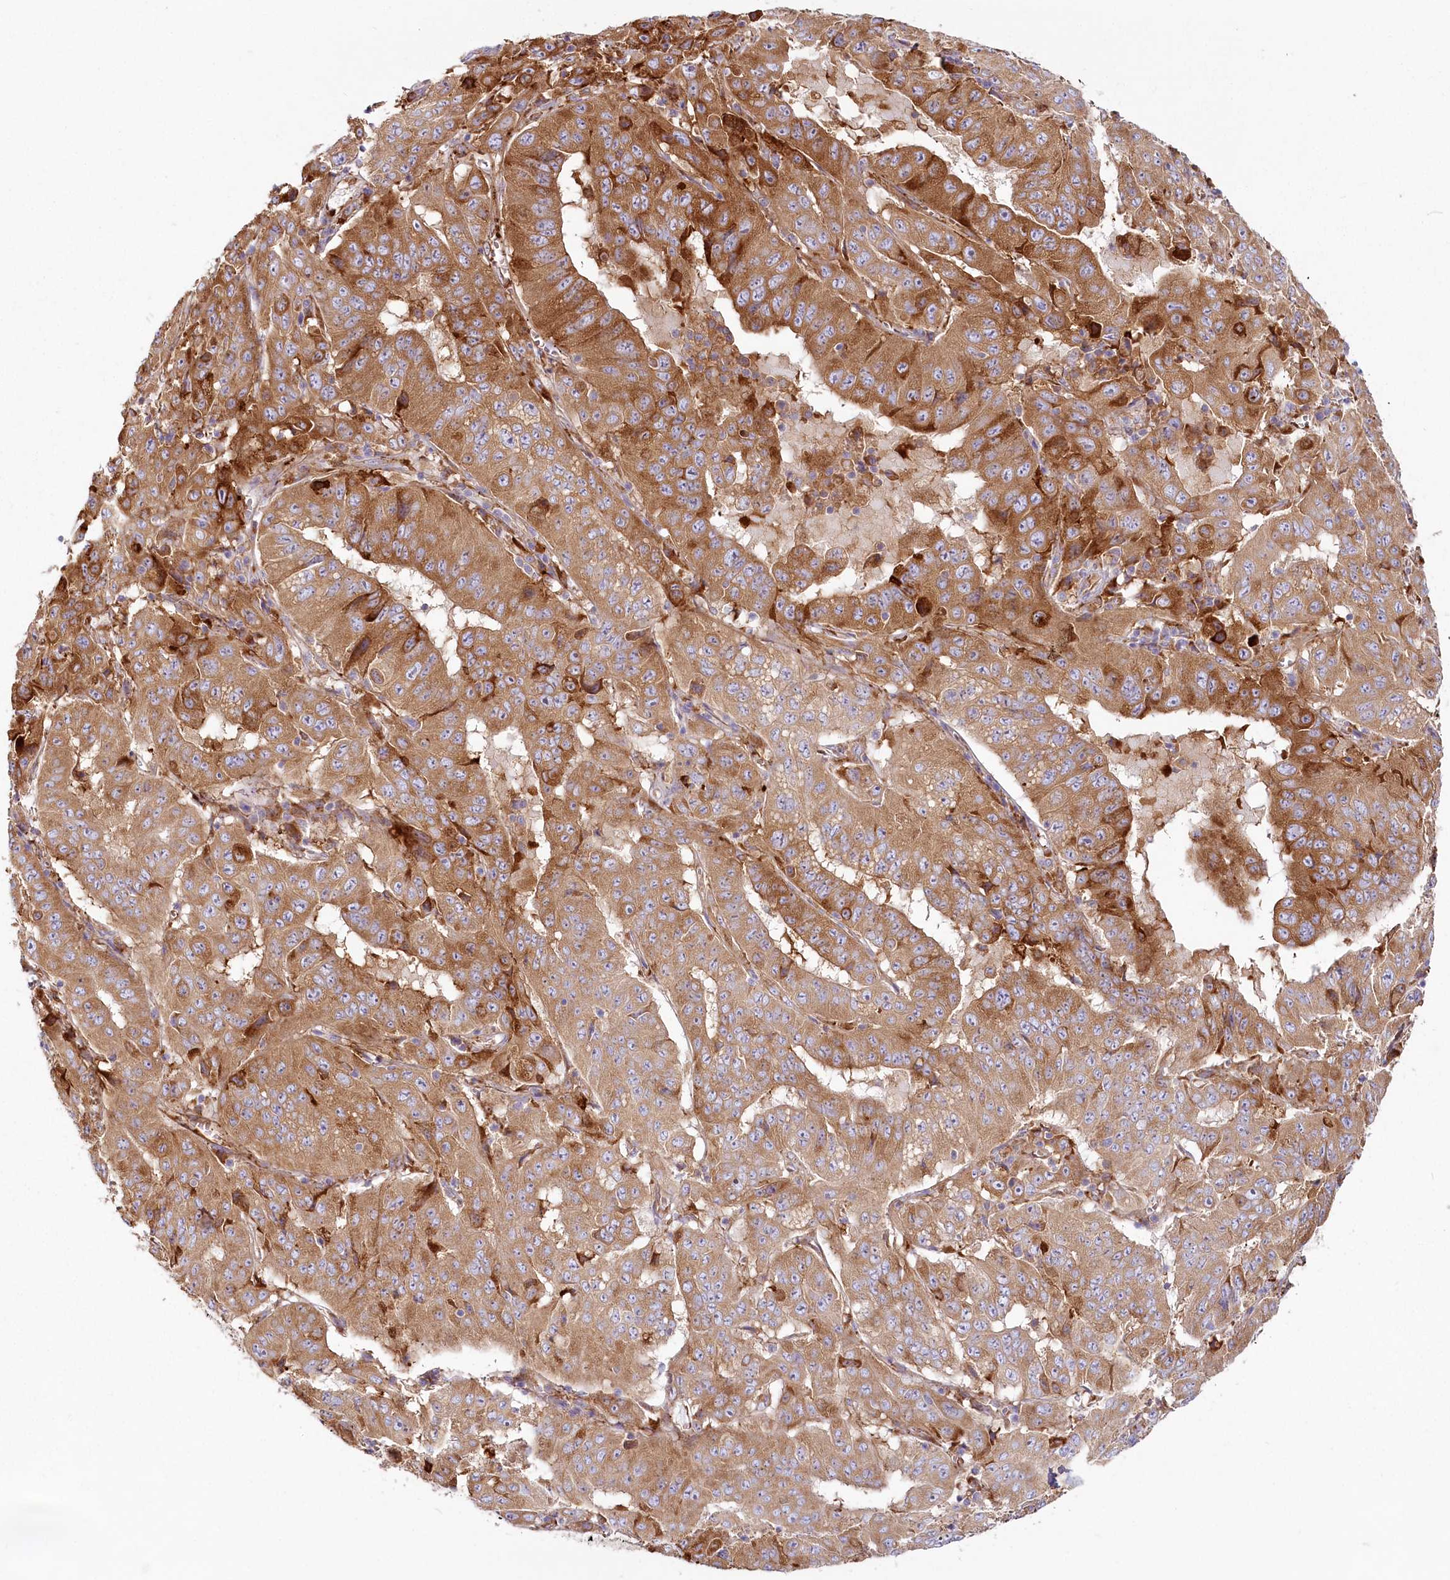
{"staining": {"intensity": "moderate", "quantity": ">75%", "location": "cytoplasmic/membranous"}, "tissue": "pancreatic cancer", "cell_type": "Tumor cells", "image_type": "cancer", "snomed": [{"axis": "morphology", "description": "Adenocarcinoma, NOS"}, {"axis": "topography", "description": "Pancreas"}], "caption": "IHC photomicrograph of pancreatic cancer (adenocarcinoma) stained for a protein (brown), which reveals medium levels of moderate cytoplasmic/membranous positivity in about >75% of tumor cells.", "gene": "HARS2", "patient": {"sex": "male", "age": 63}}